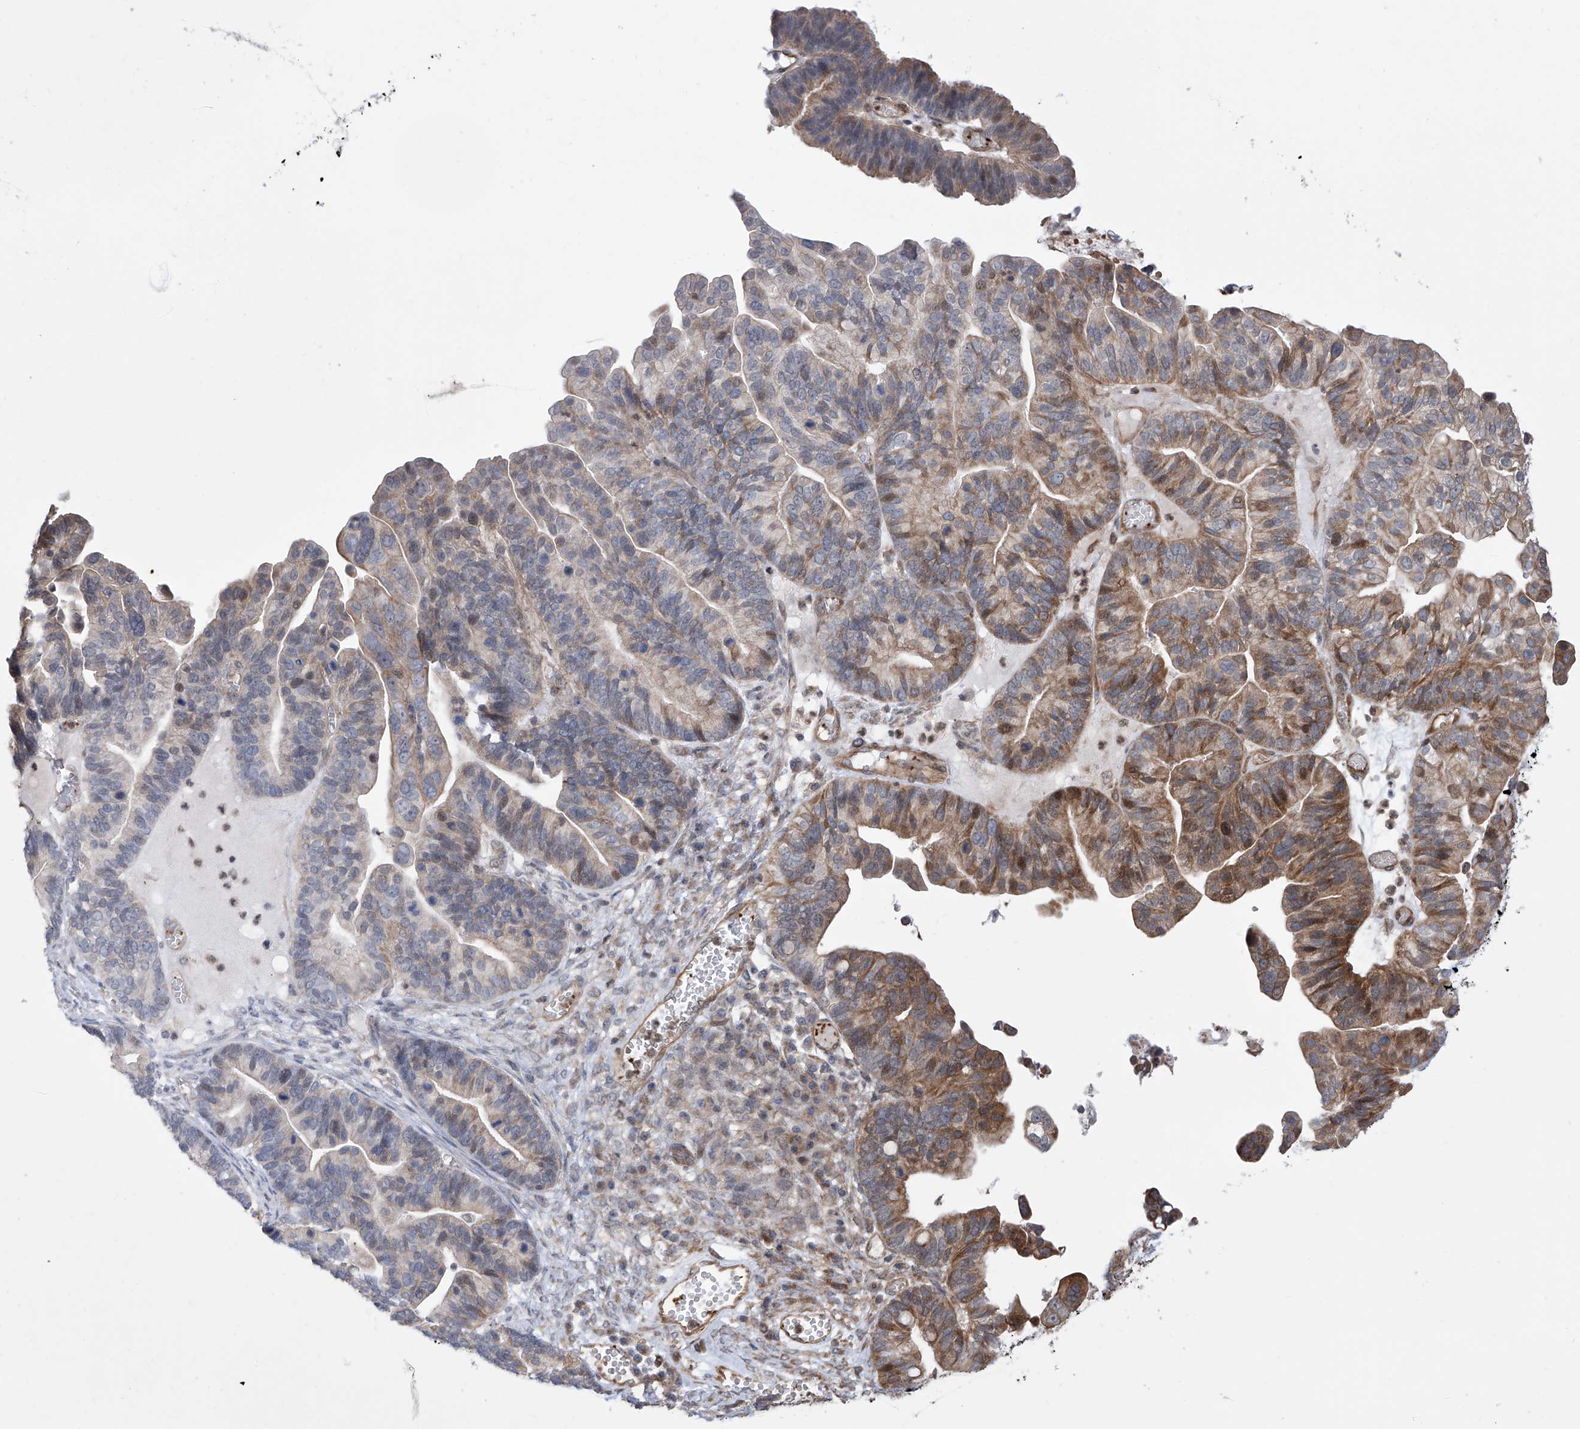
{"staining": {"intensity": "moderate", "quantity": "25%-75%", "location": "cytoplasmic/membranous"}, "tissue": "ovarian cancer", "cell_type": "Tumor cells", "image_type": "cancer", "snomed": [{"axis": "morphology", "description": "Cystadenocarcinoma, serous, NOS"}, {"axis": "topography", "description": "Ovary"}], "caption": "Immunohistochemical staining of ovarian cancer (serous cystadenocarcinoma) exhibits moderate cytoplasmic/membranous protein positivity in about 25%-75% of tumor cells. Ihc stains the protein in brown and the nuclei are stained blue.", "gene": "APAF1", "patient": {"sex": "female", "age": 56}}